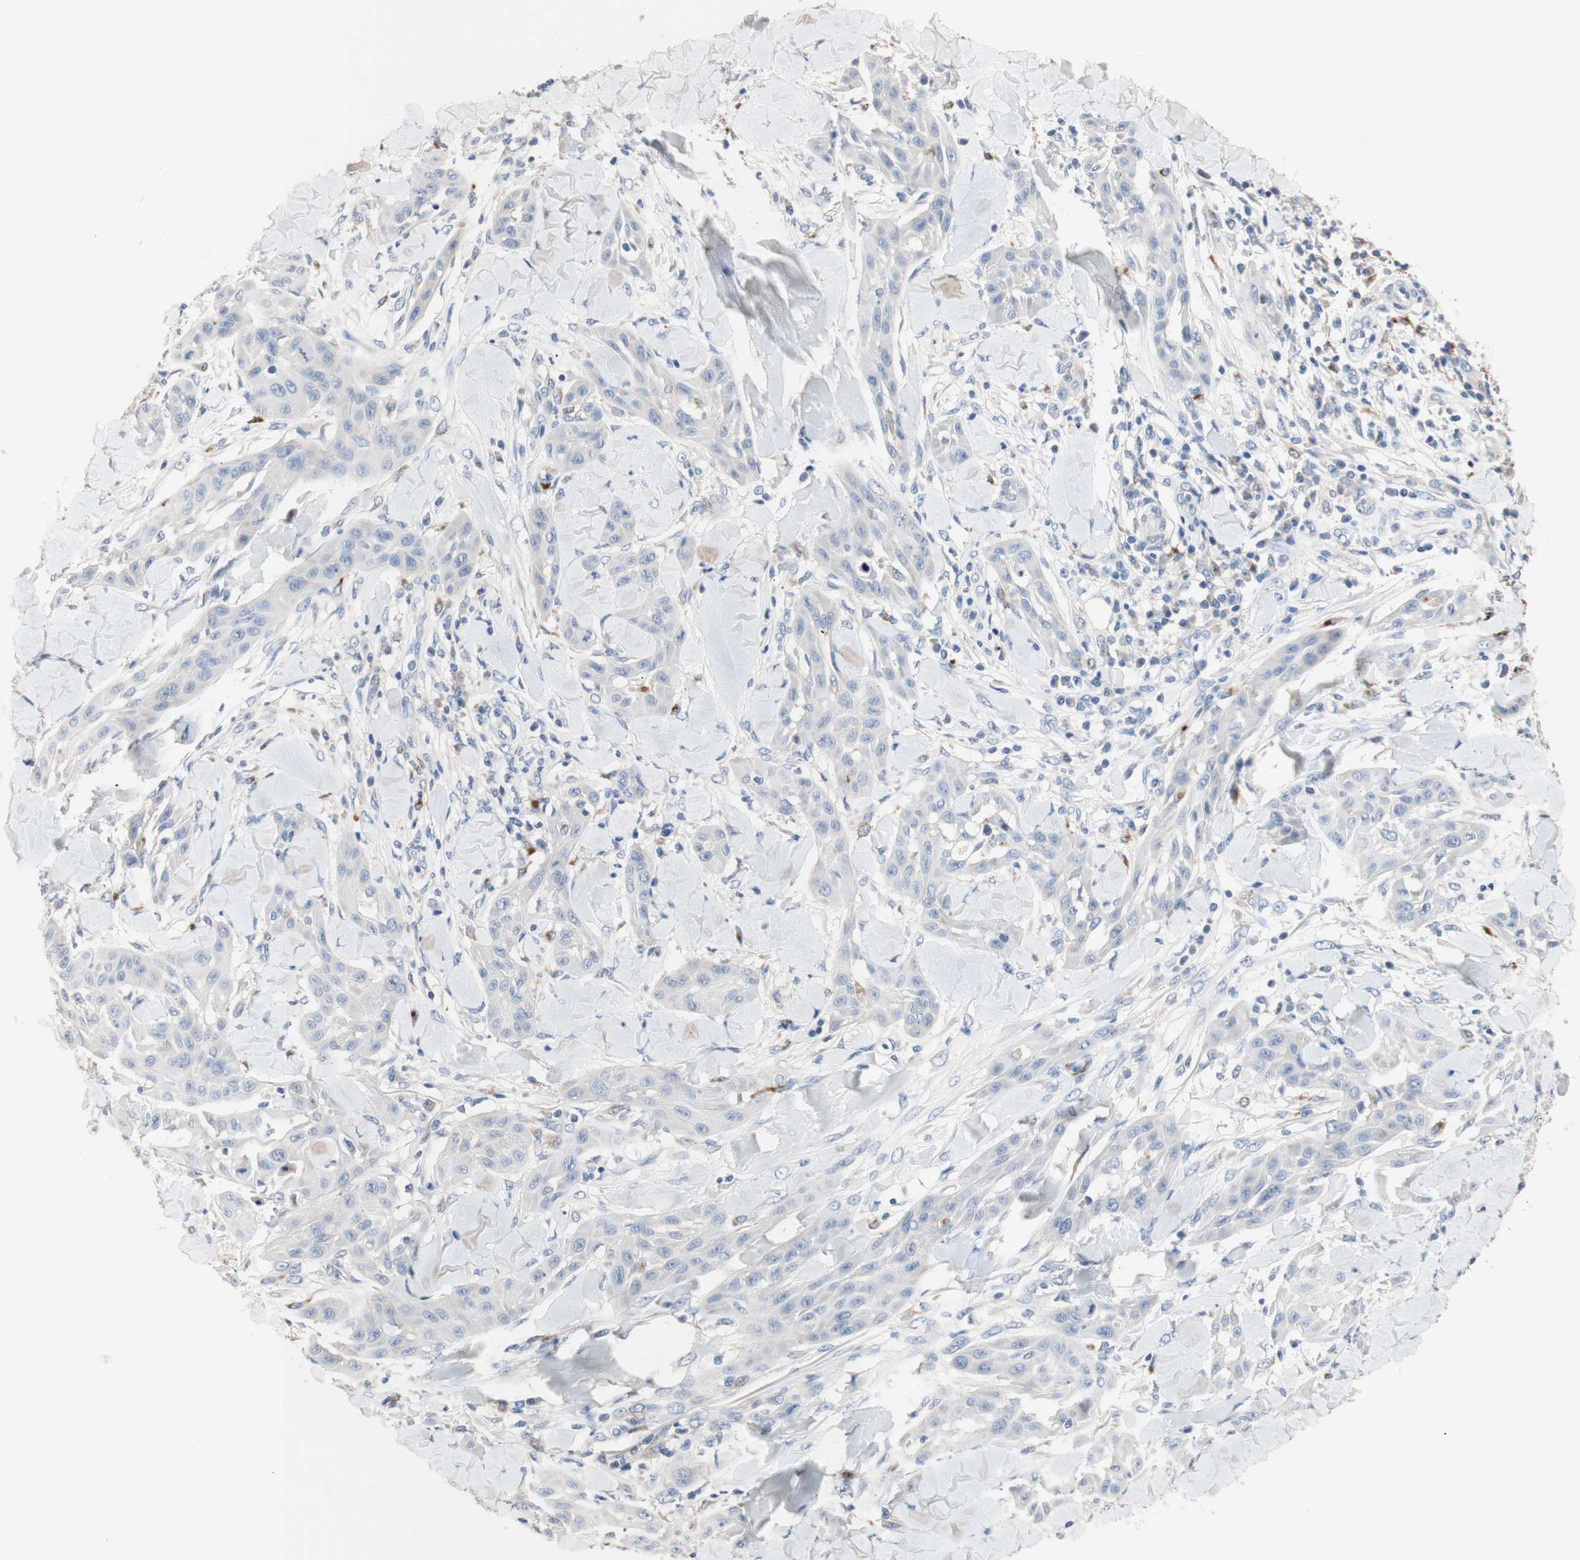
{"staining": {"intensity": "negative", "quantity": "none", "location": "none"}, "tissue": "skin cancer", "cell_type": "Tumor cells", "image_type": "cancer", "snomed": [{"axis": "morphology", "description": "Squamous cell carcinoma, NOS"}, {"axis": "topography", "description": "Skin"}], "caption": "DAB immunohistochemical staining of skin squamous cell carcinoma shows no significant staining in tumor cells.", "gene": "CDON", "patient": {"sex": "male", "age": 24}}